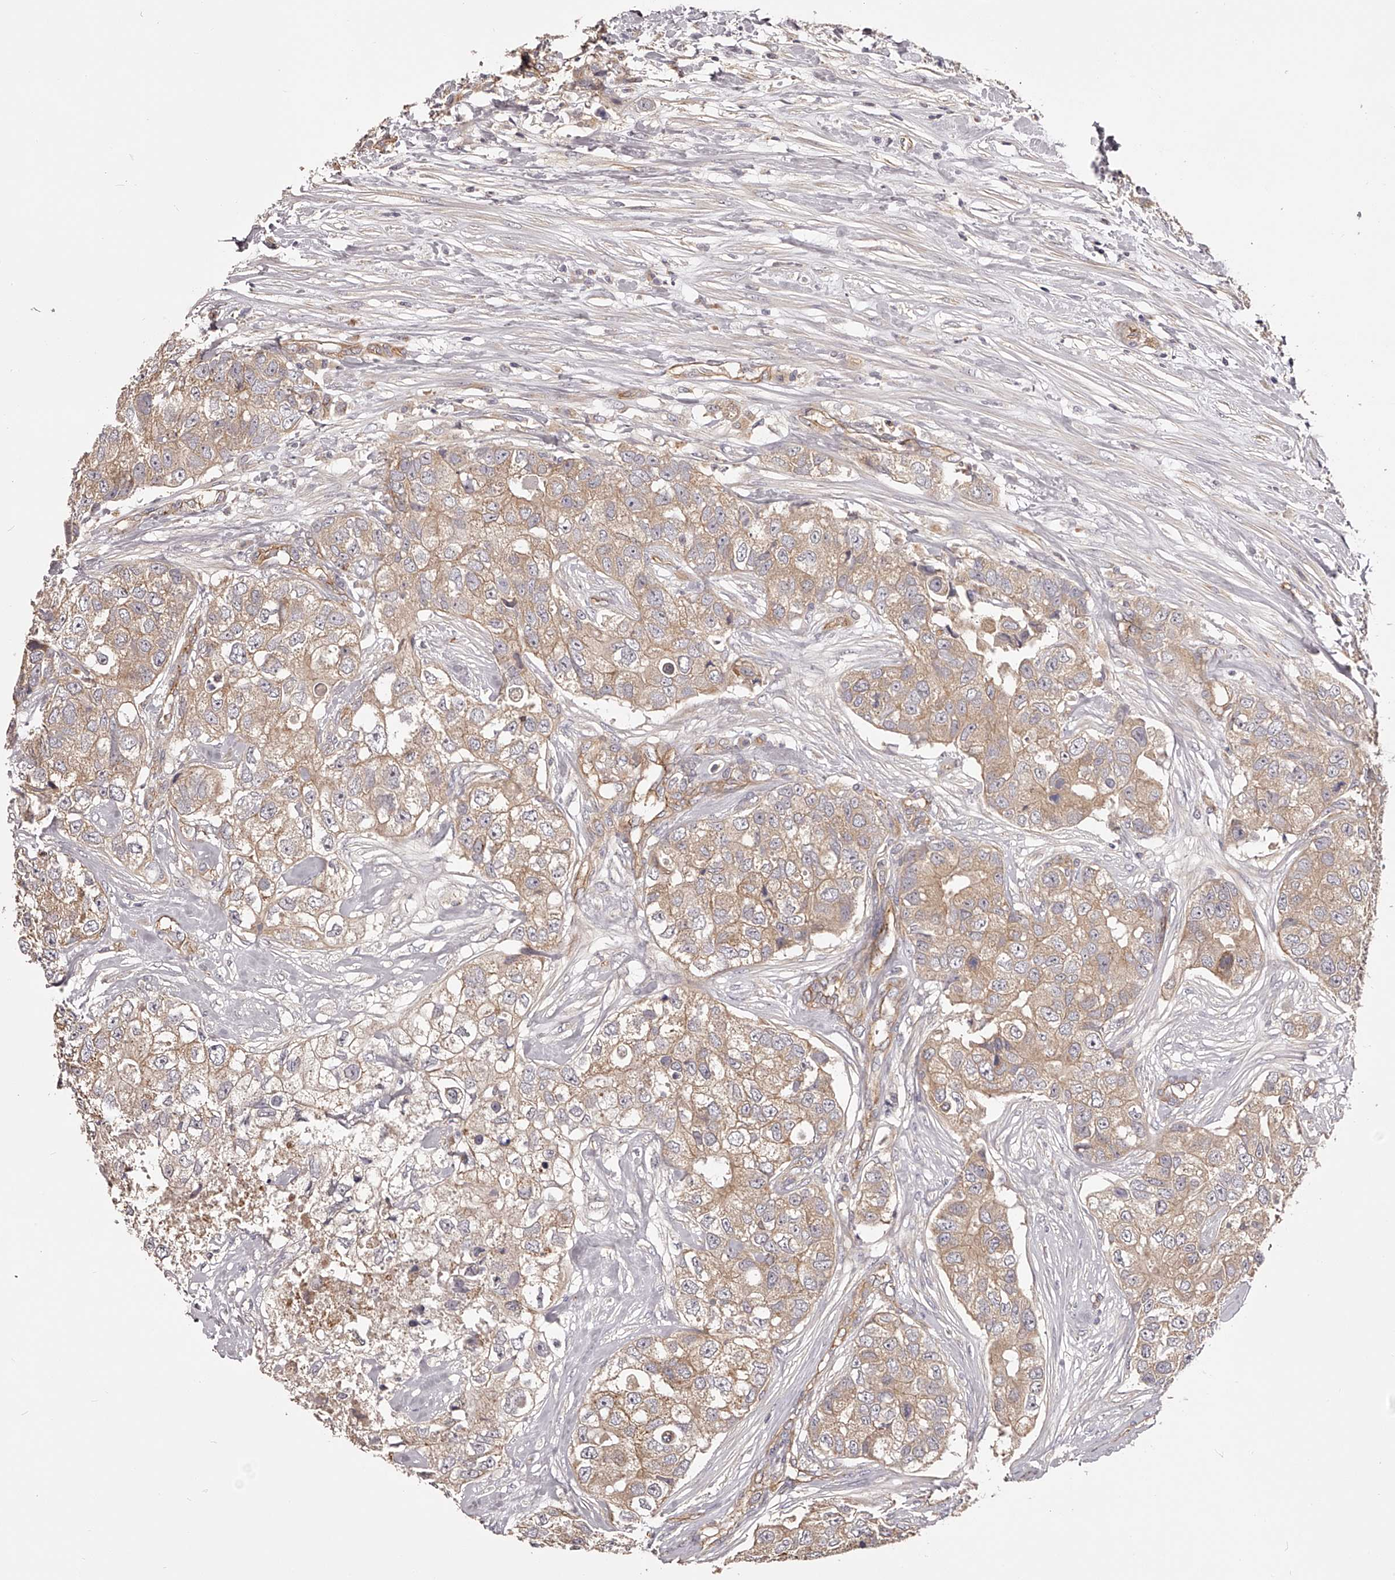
{"staining": {"intensity": "weak", "quantity": ">75%", "location": "cytoplasmic/membranous"}, "tissue": "breast cancer", "cell_type": "Tumor cells", "image_type": "cancer", "snomed": [{"axis": "morphology", "description": "Duct carcinoma"}, {"axis": "topography", "description": "Breast"}], "caption": "Immunohistochemistry photomicrograph of neoplastic tissue: breast invasive ductal carcinoma stained using IHC reveals low levels of weak protein expression localized specifically in the cytoplasmic/membranous of tumor cells, appearing as a cytoplasmic/membranous brown color.", "gene": "LTV1", "patient": {"sex": "female", "age": 62}}